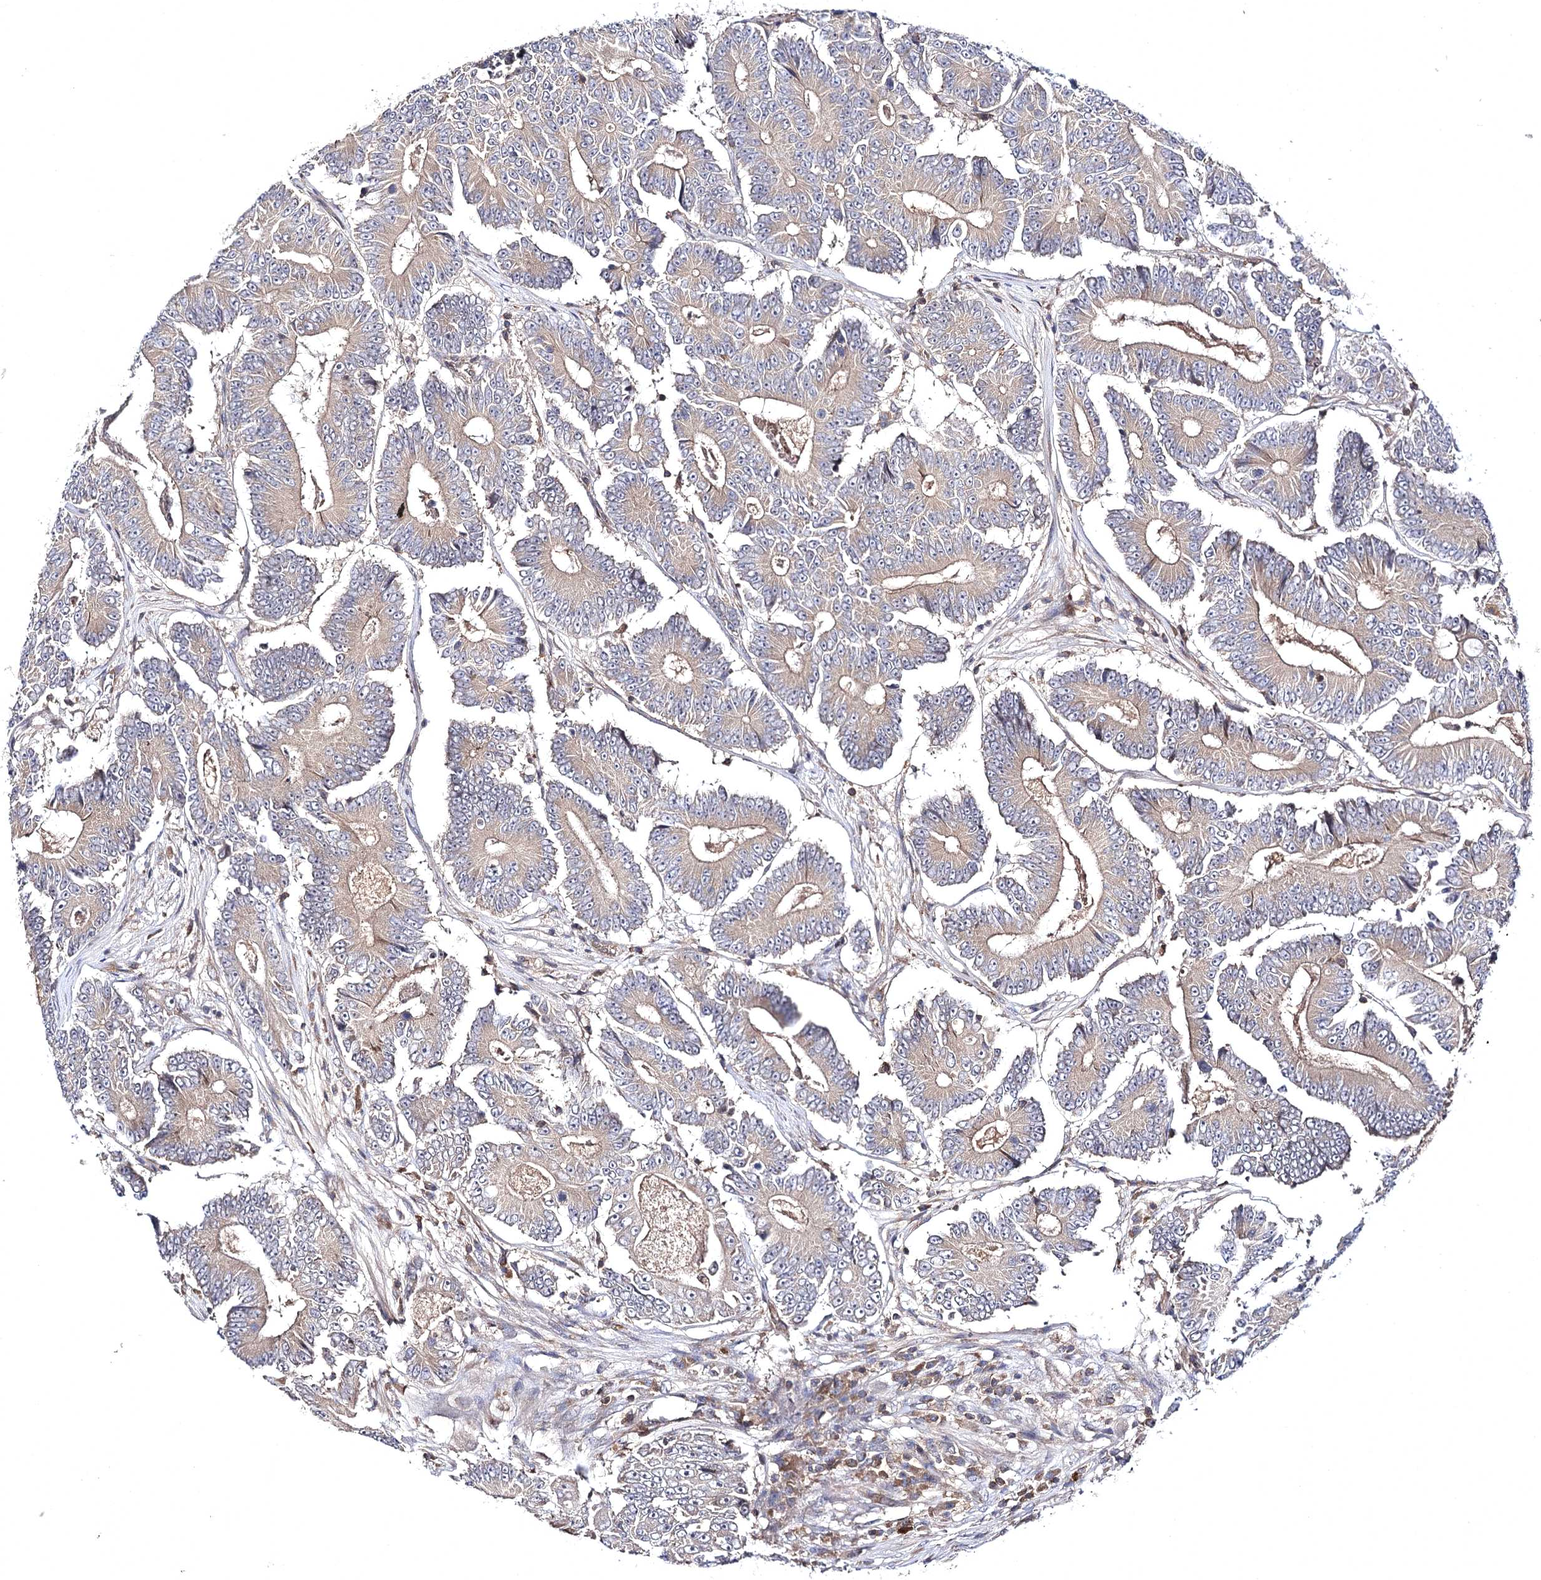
{"staining": {"intensity": "weak", "quantity": ">75%", "location": "cytoplasmic/membranous"}, "tissue": "colorectal cancer", "cell_type": "Tumor cells", "image_type": "cancer", "snomed": [{"axis": "morphology", "description": "Adenocarcinoma, NOS"}, {"axis": "topography", "description": "Colon"}], "caption": "DAB (3,3'-diaminobenzidine) immunohistochemical staining of human adenocarcinoma (colorectal) exhibits weak cytoplasmic/membranous protein expression in approximately >75% of tumor cells.", "gene": "BCR", "patient": {"sex": "male", "age": 83}}